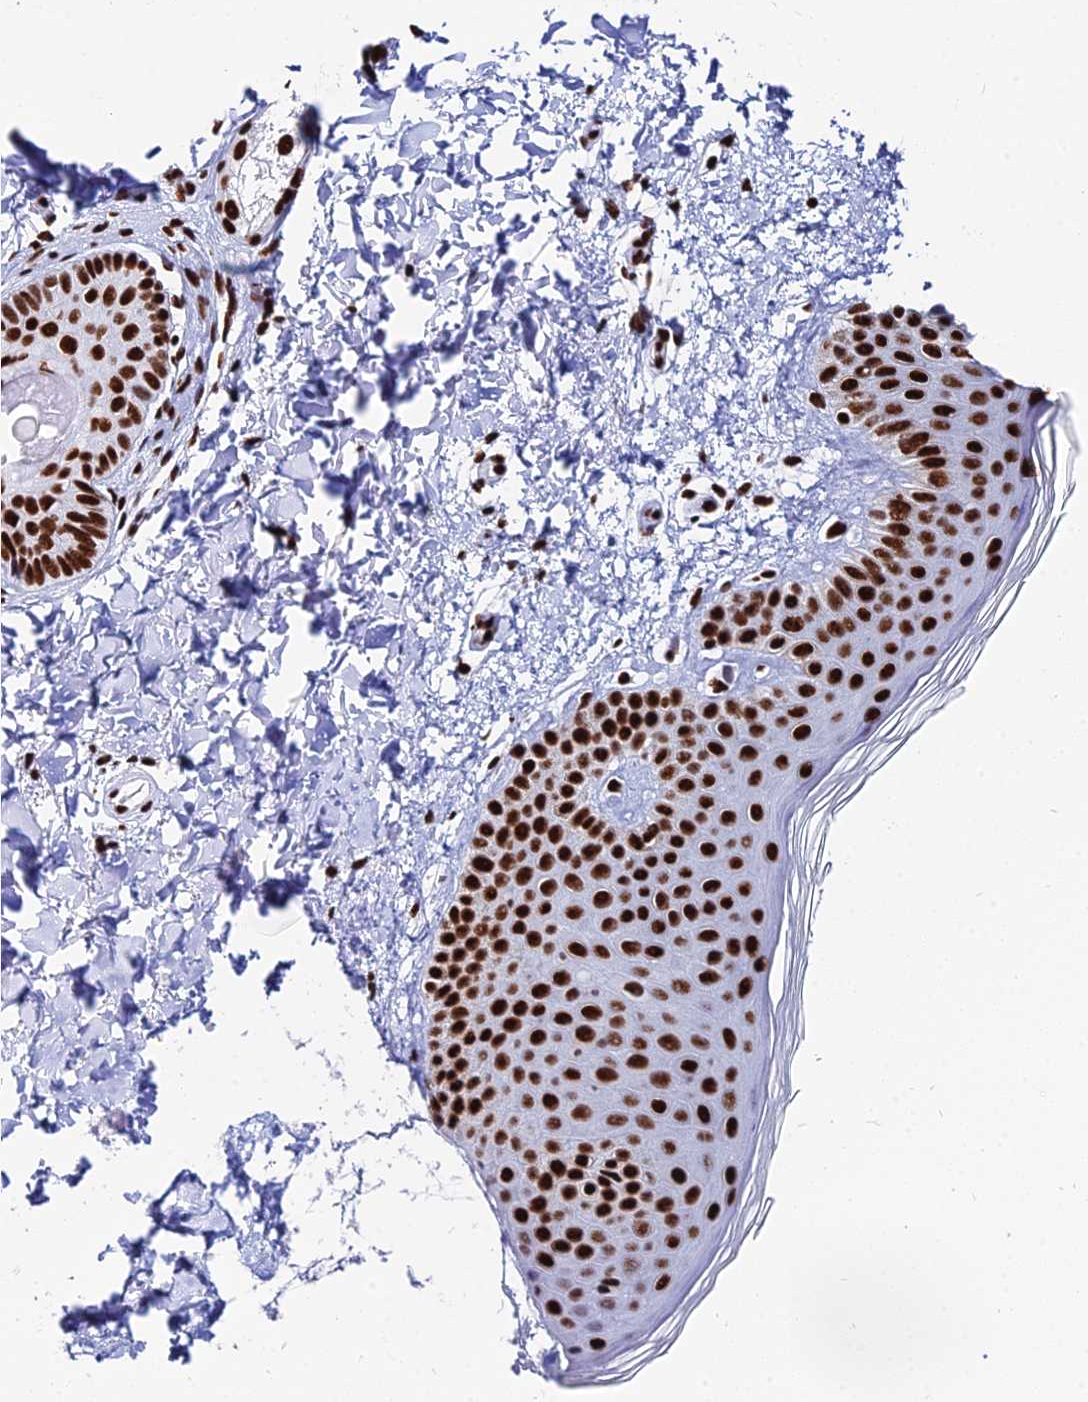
{"staining": {"intensity": "strong", "quantity": ">75%", "location": "nuclear"}, "tissue": "skin", "cell_type": "Fibroblasts", "image_type": "normal", "snomed": [{"axis": "morphology", "description": "Normal tissue, NOS"}, {"axis": "topography", "description": "Skin"}], "caption": "Immunohistochemical staining of unremarkable skin reveals >75% levels of strong nuclear protein positivity in about >75% of fibroblasts. The protein is shown in brown color, while the nuclei are stained blue.", "gene": "HNRNPH1", "patient": {"sex": "male", "age": 36}}